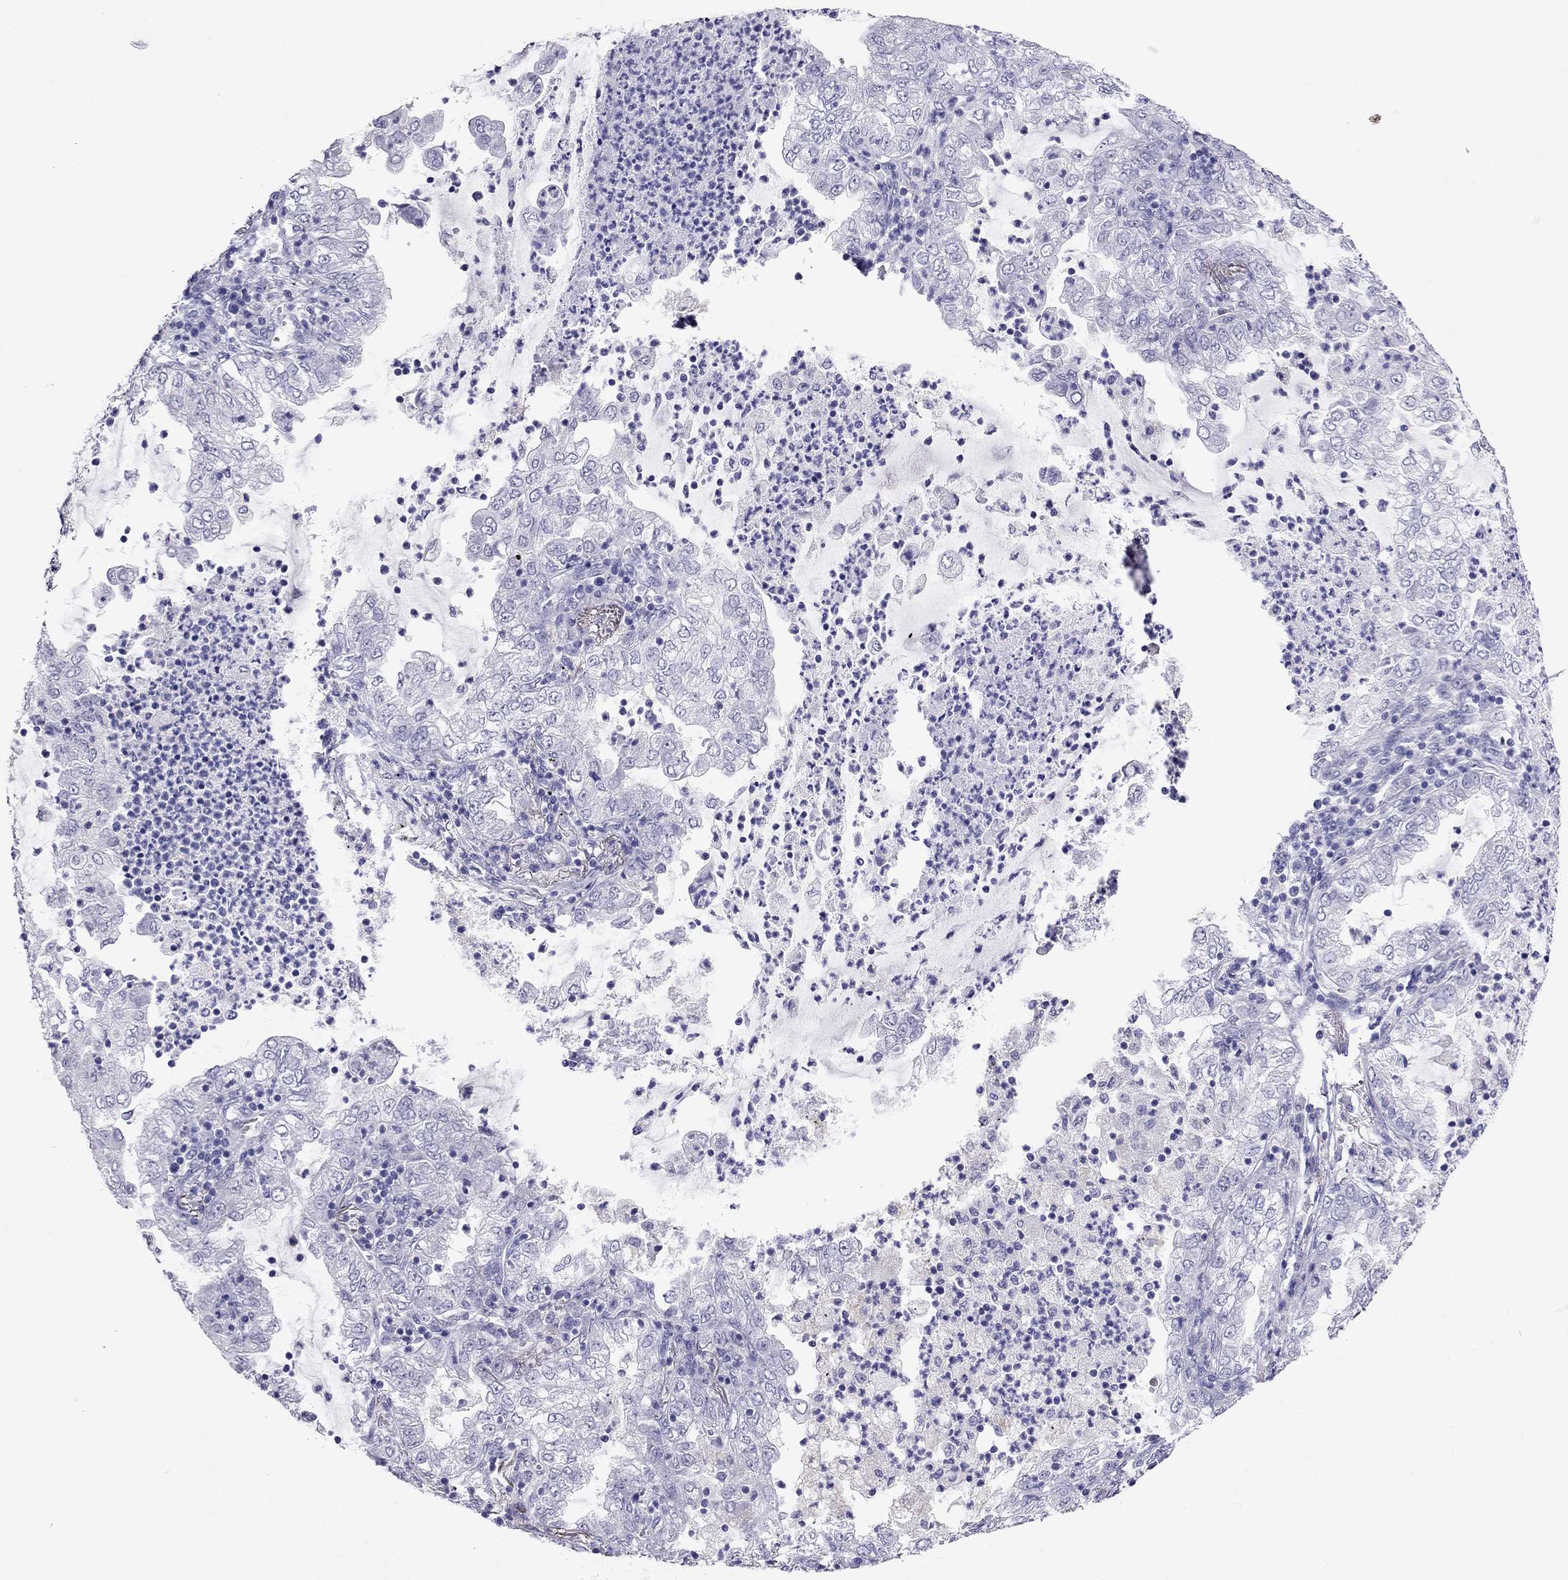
{"staining": {"intensity": "negative", "quantity": "none", "location": "none"}, "tissue": "lung cancer", "cell_type": "Tumor cells", "image_type": "cancer", "snomed": [{"axis": "morphology", "description": "Adenocarcinoma, NOS"}, {"axis": "topography", "description": "Lung"}], "caption": "Image shows no protein expression in tumor cells of adenocarcinoma (lung) tissue.", "gene": "SCNN1D", "patient": {"sex": "female", "age": 73}}